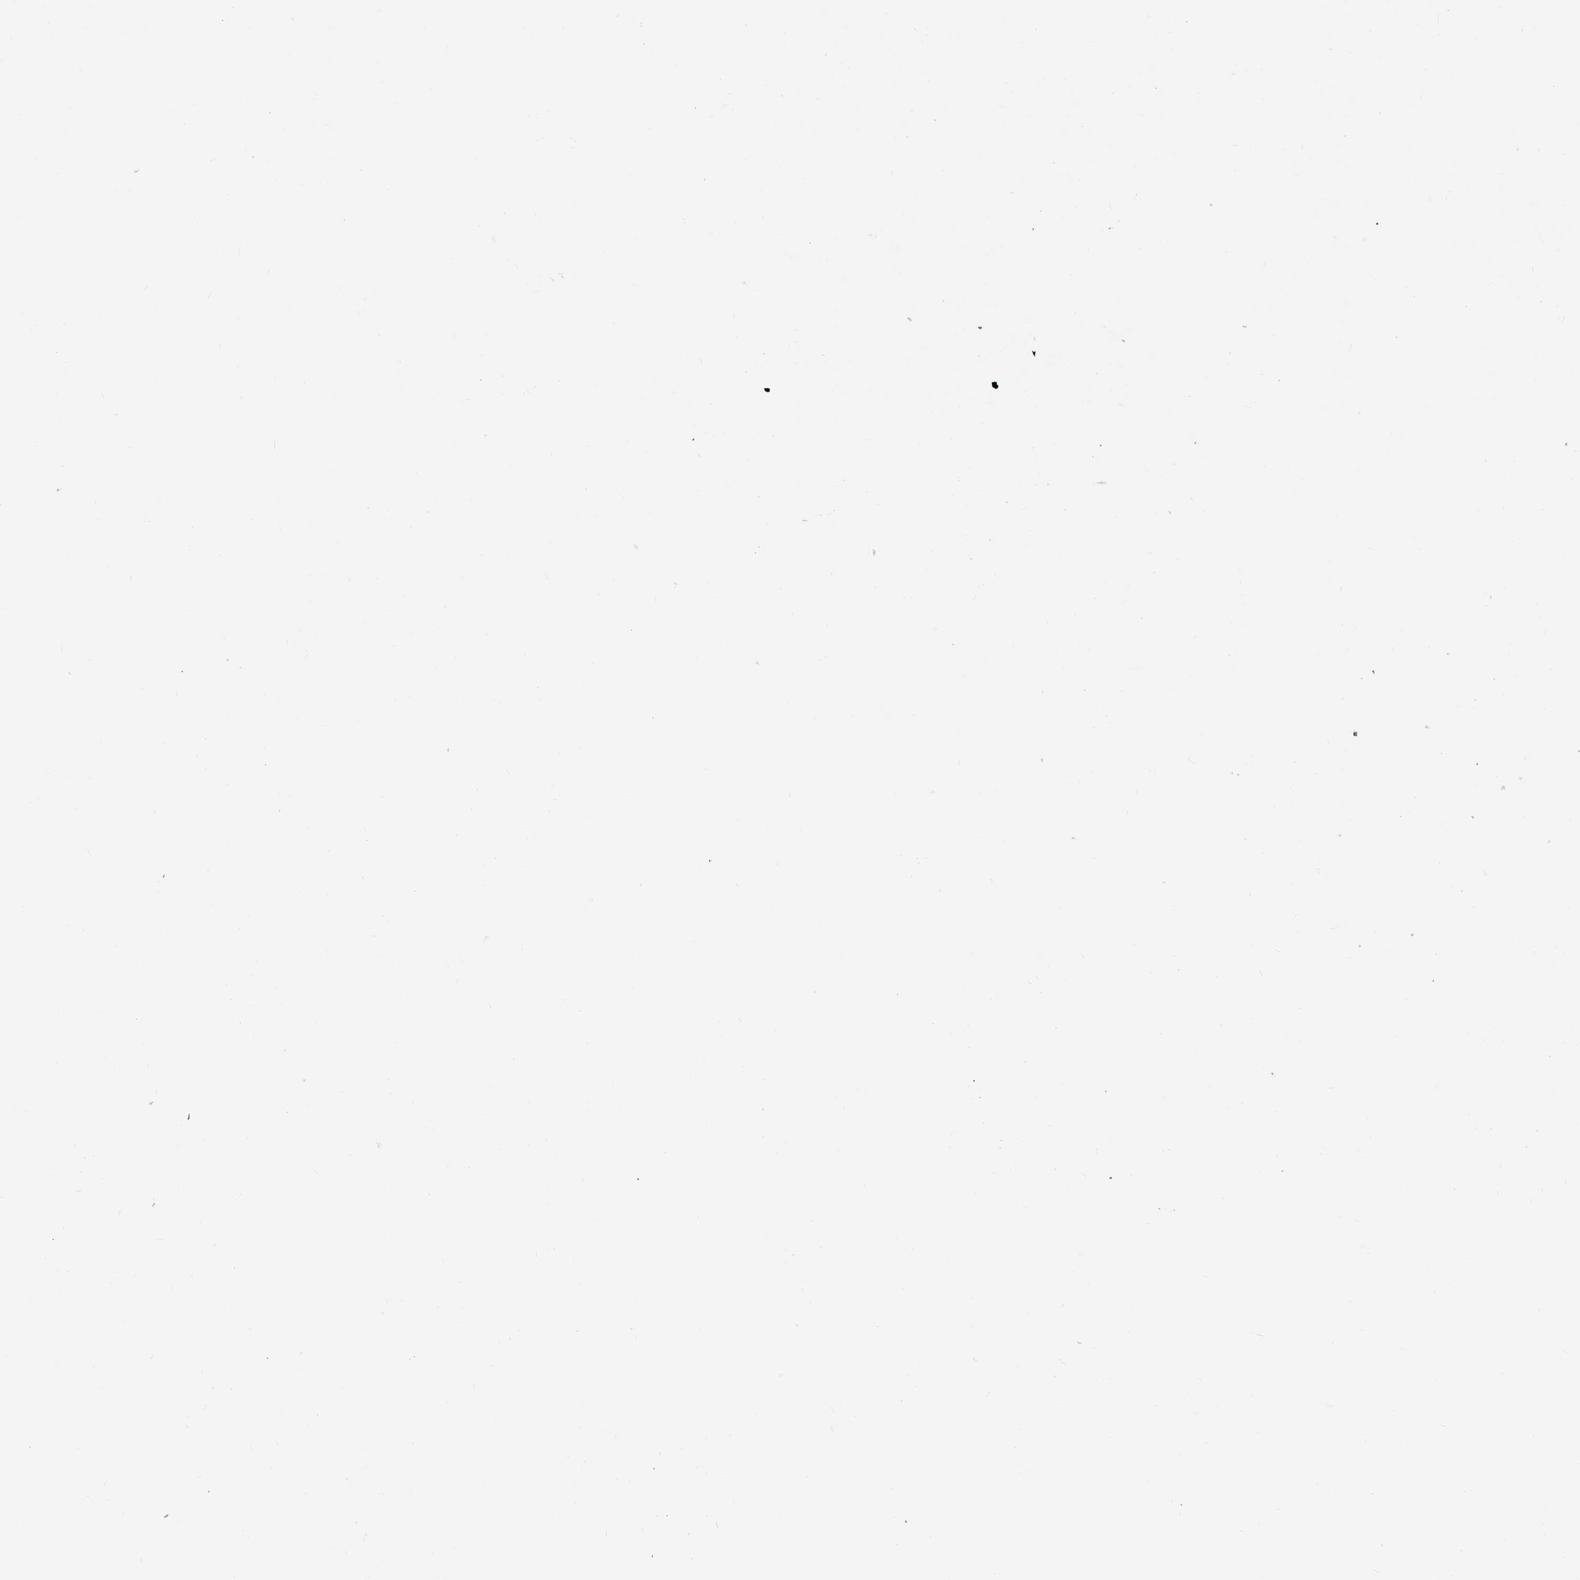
{"staining": {"intensity": "negative", "quantity": "none", "location": "none"}, "tissue": "testis cancer", "cell_type": "Tumor cells", "image_type": "cancer", "snomed": [{"axis": "morphology", "description": "Seminoma, NOS"}, {"axis": "topography", "description": "Testis"}], "caption": "Human testis cancer (seminoma) stained for a protein using immunohistochemistry shows no positivity in tumor cells.", "gene": "PF4", "patient": {"sex": "male", "age": 71}}